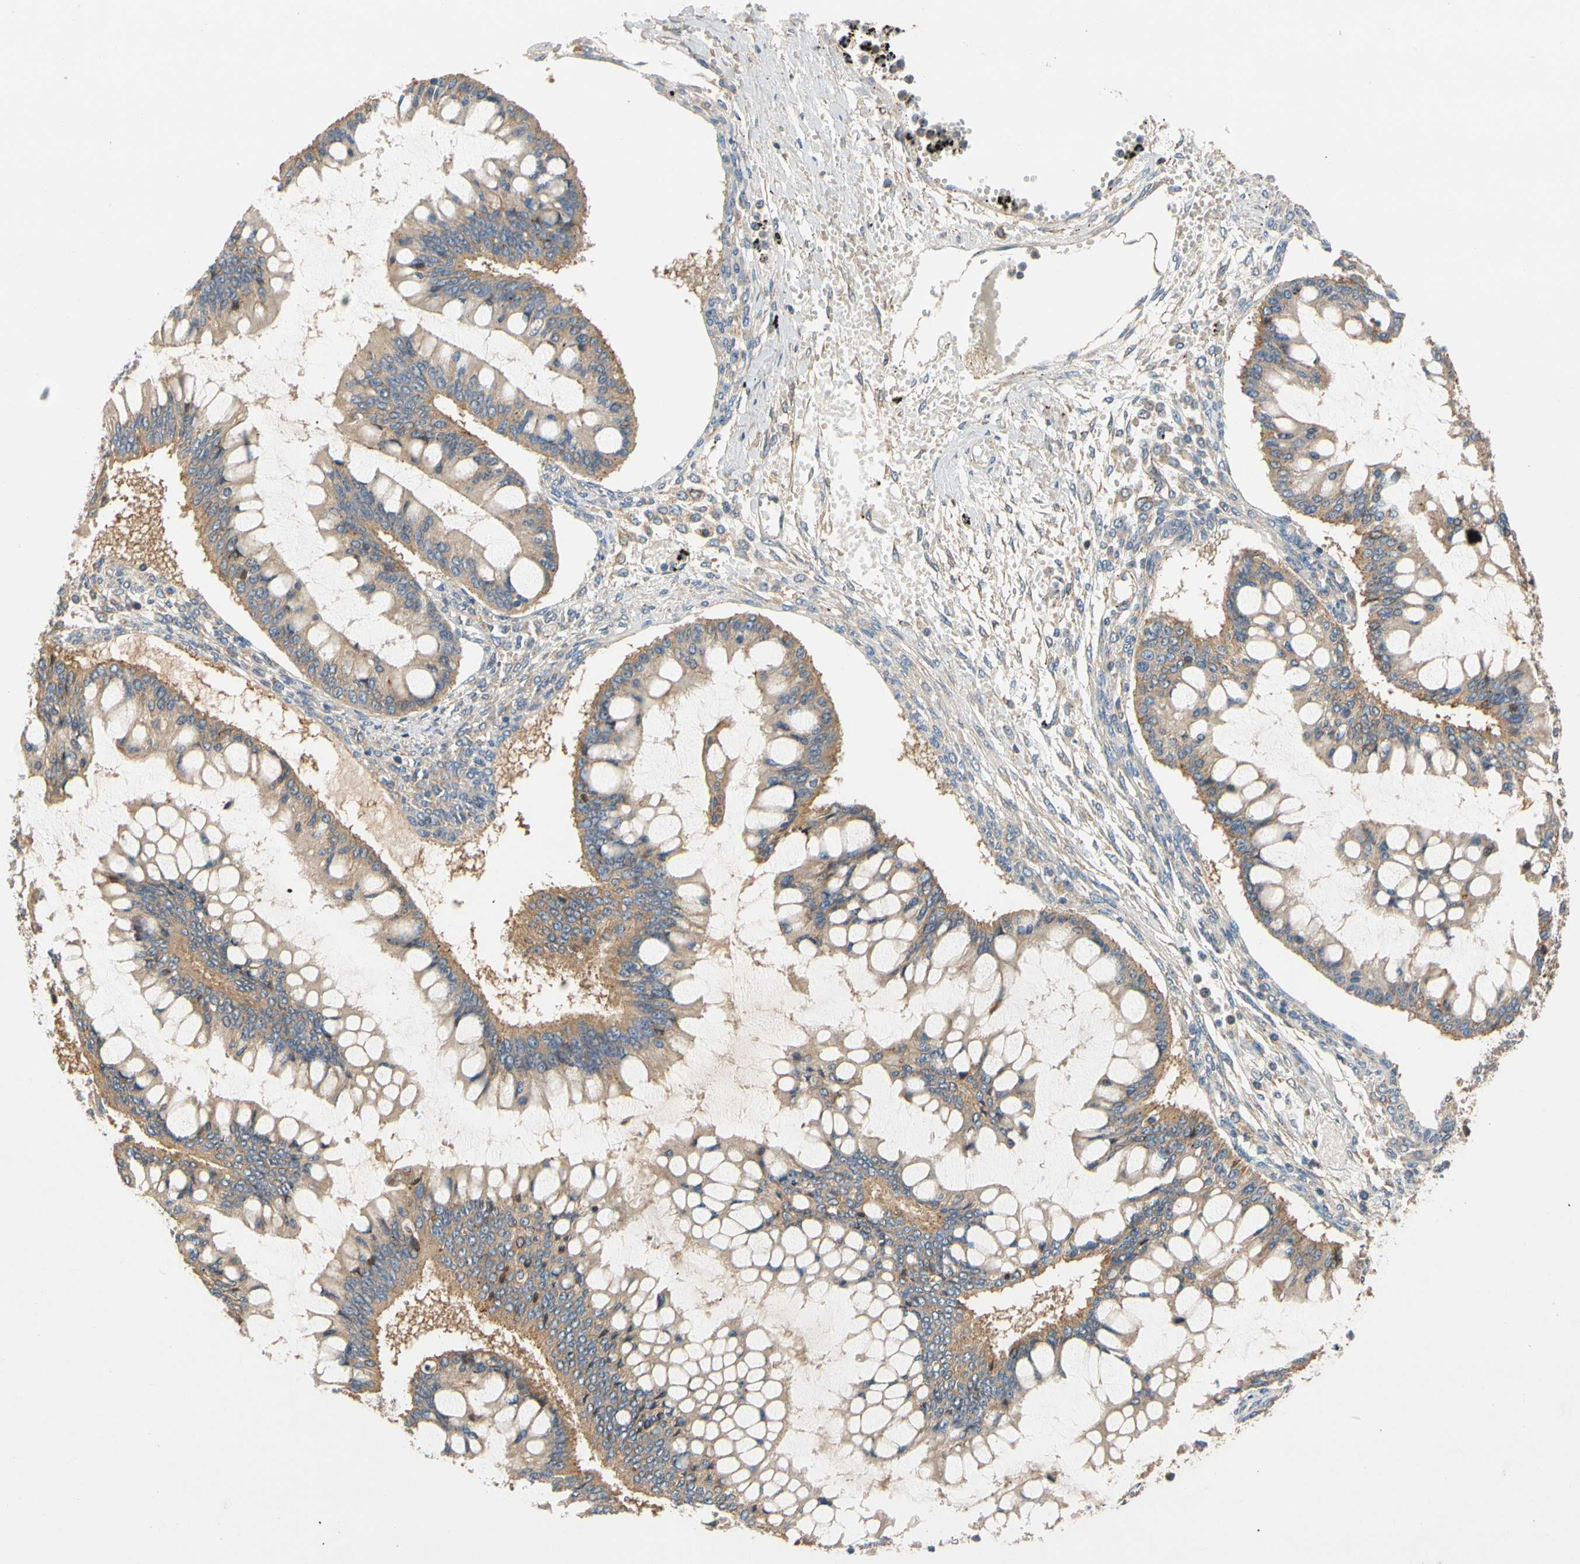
{"staining": {"intensity": "moderate", "quantity": "25%-75%", "location": "cytoplasmic/membranous"}, "tissue": "ovarian cancer", "cell_type": "Tumor cells", "image_type": "cancer", "snomed": [{"axis": "morphology", "description": "Cystadenocarcinoma, mucinous, NOS"}, {"axis": "topography", "description": "Ovary"}], "caption": "There is medium levels of moderate cytoplasmic/membranous staining in tumor cells of mucinous cystadenocarcinoma (ovarian), as demonstrated by immunohistochemical staining (brown color).", "gene": "USP46", "patient": {"sex": "female", "age": 73}}